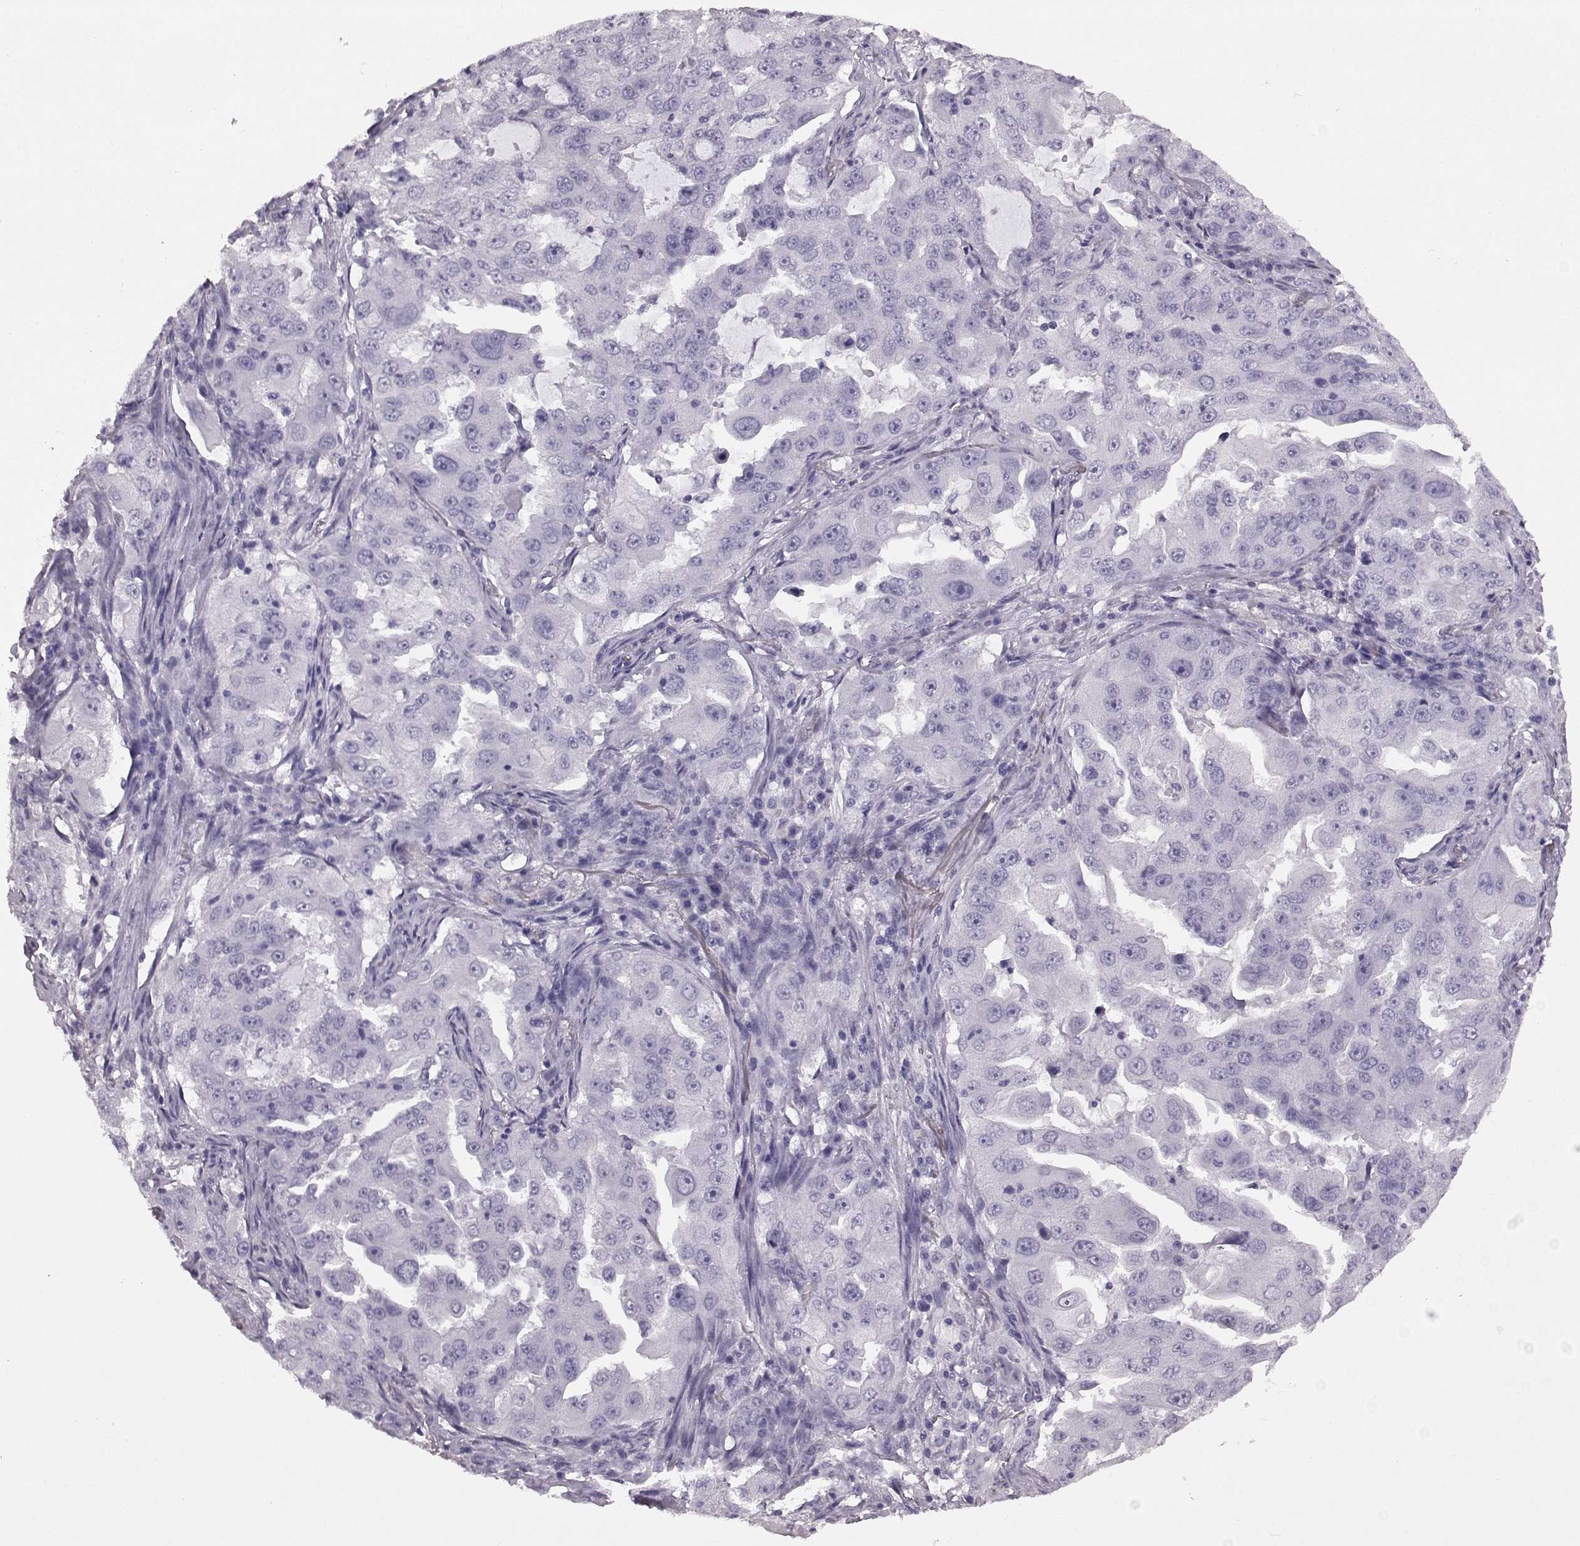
{"staining": {"intensity": "negative", "quantity": "none", "location": "none"}, "tissue": "lung cancer", "cell_type": "Tumor cells", "image_type": "cancer", "snomed": [{"axis": "morphology", "description": "Adenocarcinoma, NOS"}, {"axis": "topography", "description": "Lung"}], "caption": "An image of human lung cancer is negative for staining in tumor cells.", "gene": "AIPL1", "patient": {"sex": "female", "age": 61}}